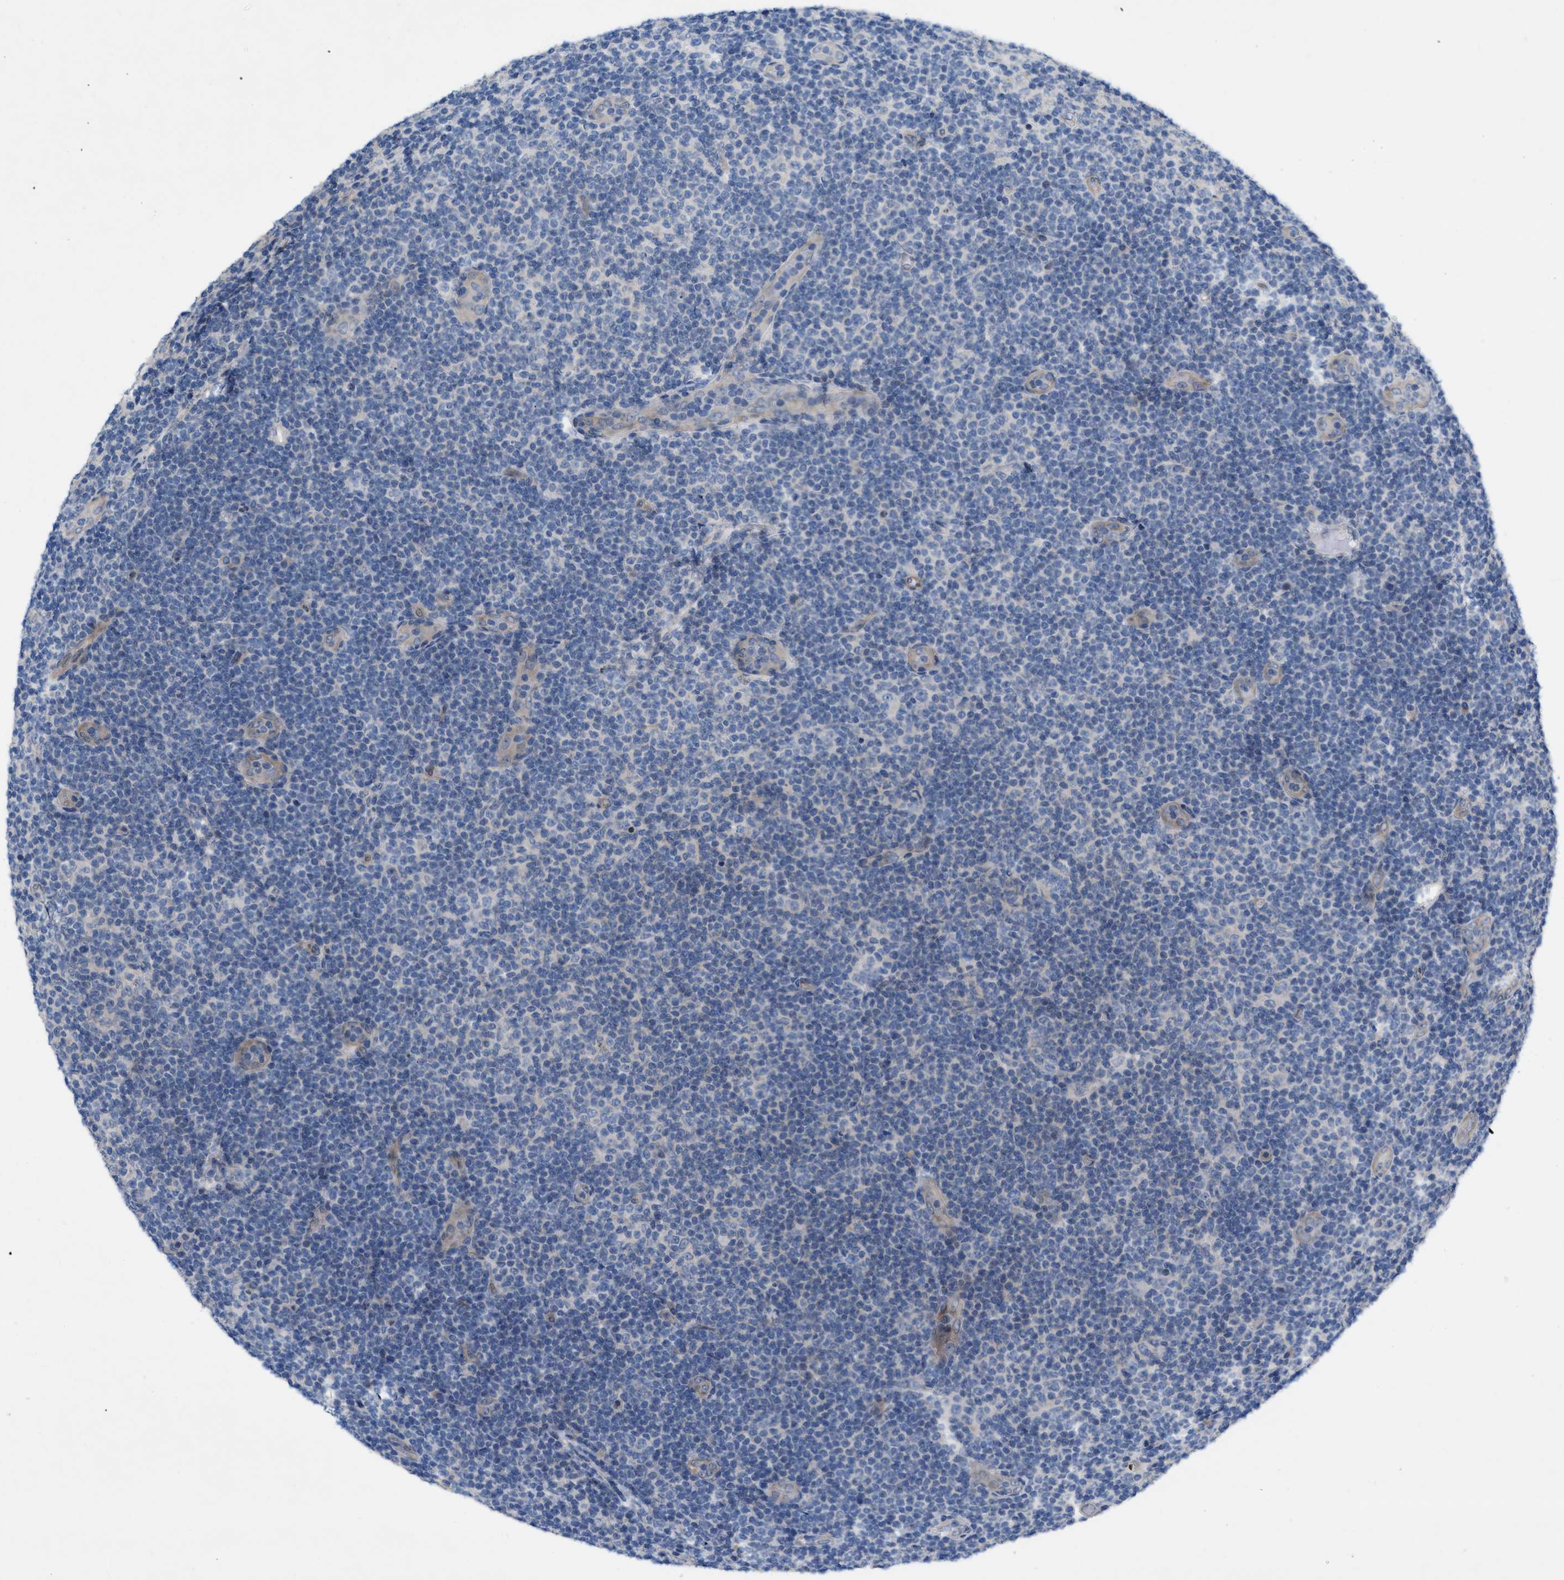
{"staining": {"intensity": "negative", "quantity": "none", "location": "none"}, "tissue": "lymphoma", "cell_type": "Tumor cells", "image_type": "cancer", "snomed": [{"axis": "morphology", "description": "Malignant lymphoma, non-Hodgkin's type, Low grade"}, {"axis": "topography", "description": "Lymph node"}], "caption": "Immunohistochemistry micrograph of human malignant lymphoma, non-Hodgkin's type (low-grade) stained for a protein (brown), which exhibits no positivity in tumor cells.", "gene": "NDEL1", "patient": {"sex": "male", "age": 83}}